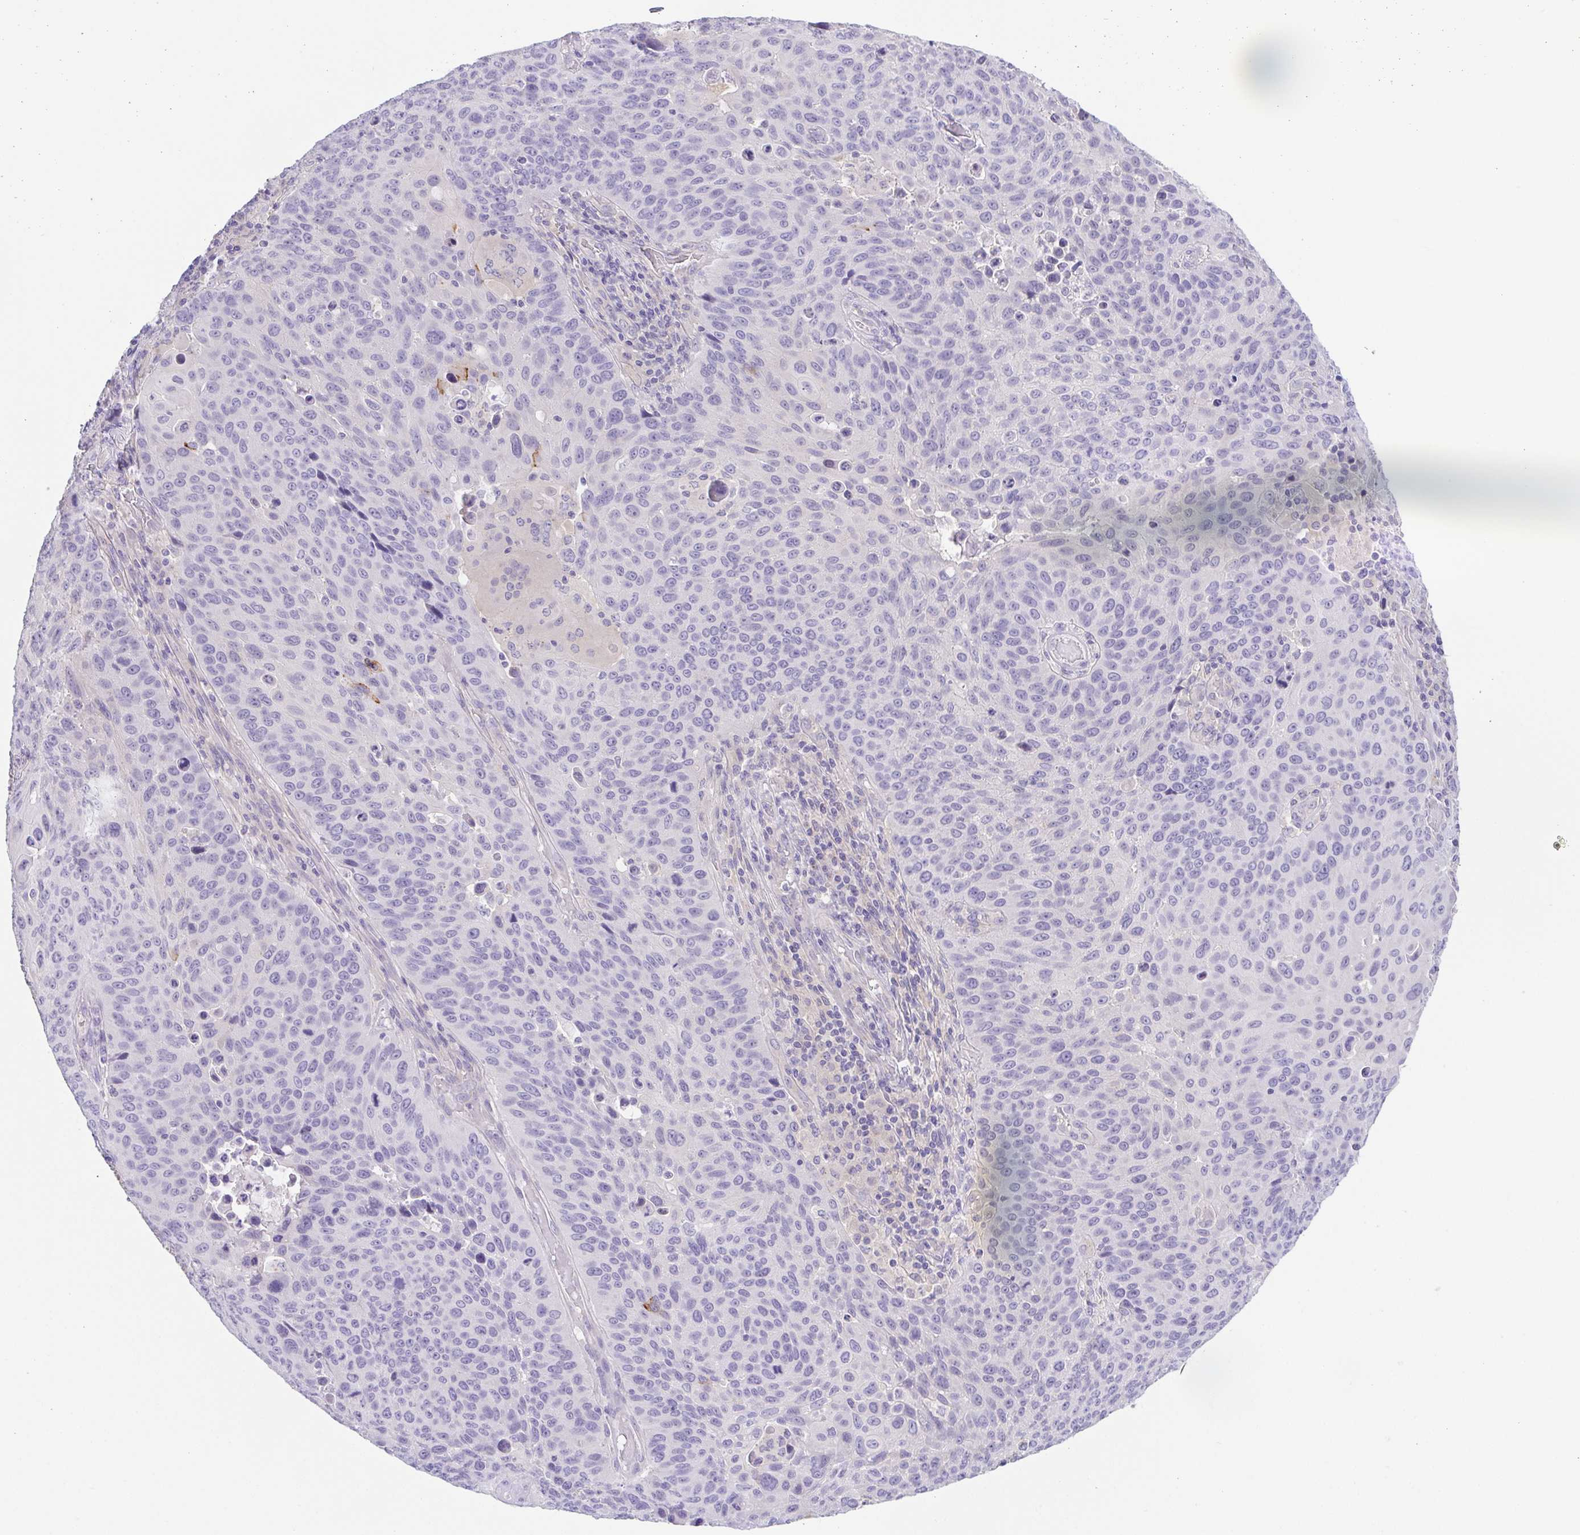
{"staining": {"intensity": "negative", "quantity": "none", "location": "none"}, "tissue": "lung cancer", "cell_type": "Tumor cells", "image_type": "cancer", "snomed": [{"axis": "morphology", "description": "Squamous cell carcinoma, NOS"}, {"axis": "topography", "description": "Lung"}], "caption": "Human squamous cell carcinoma (lung) stained for a protein using immunohistochemistry (IHC) shows no expression in tumor cells.", "gene": "KRTDAP", "patient": {"sex": "male", "age": 68}}